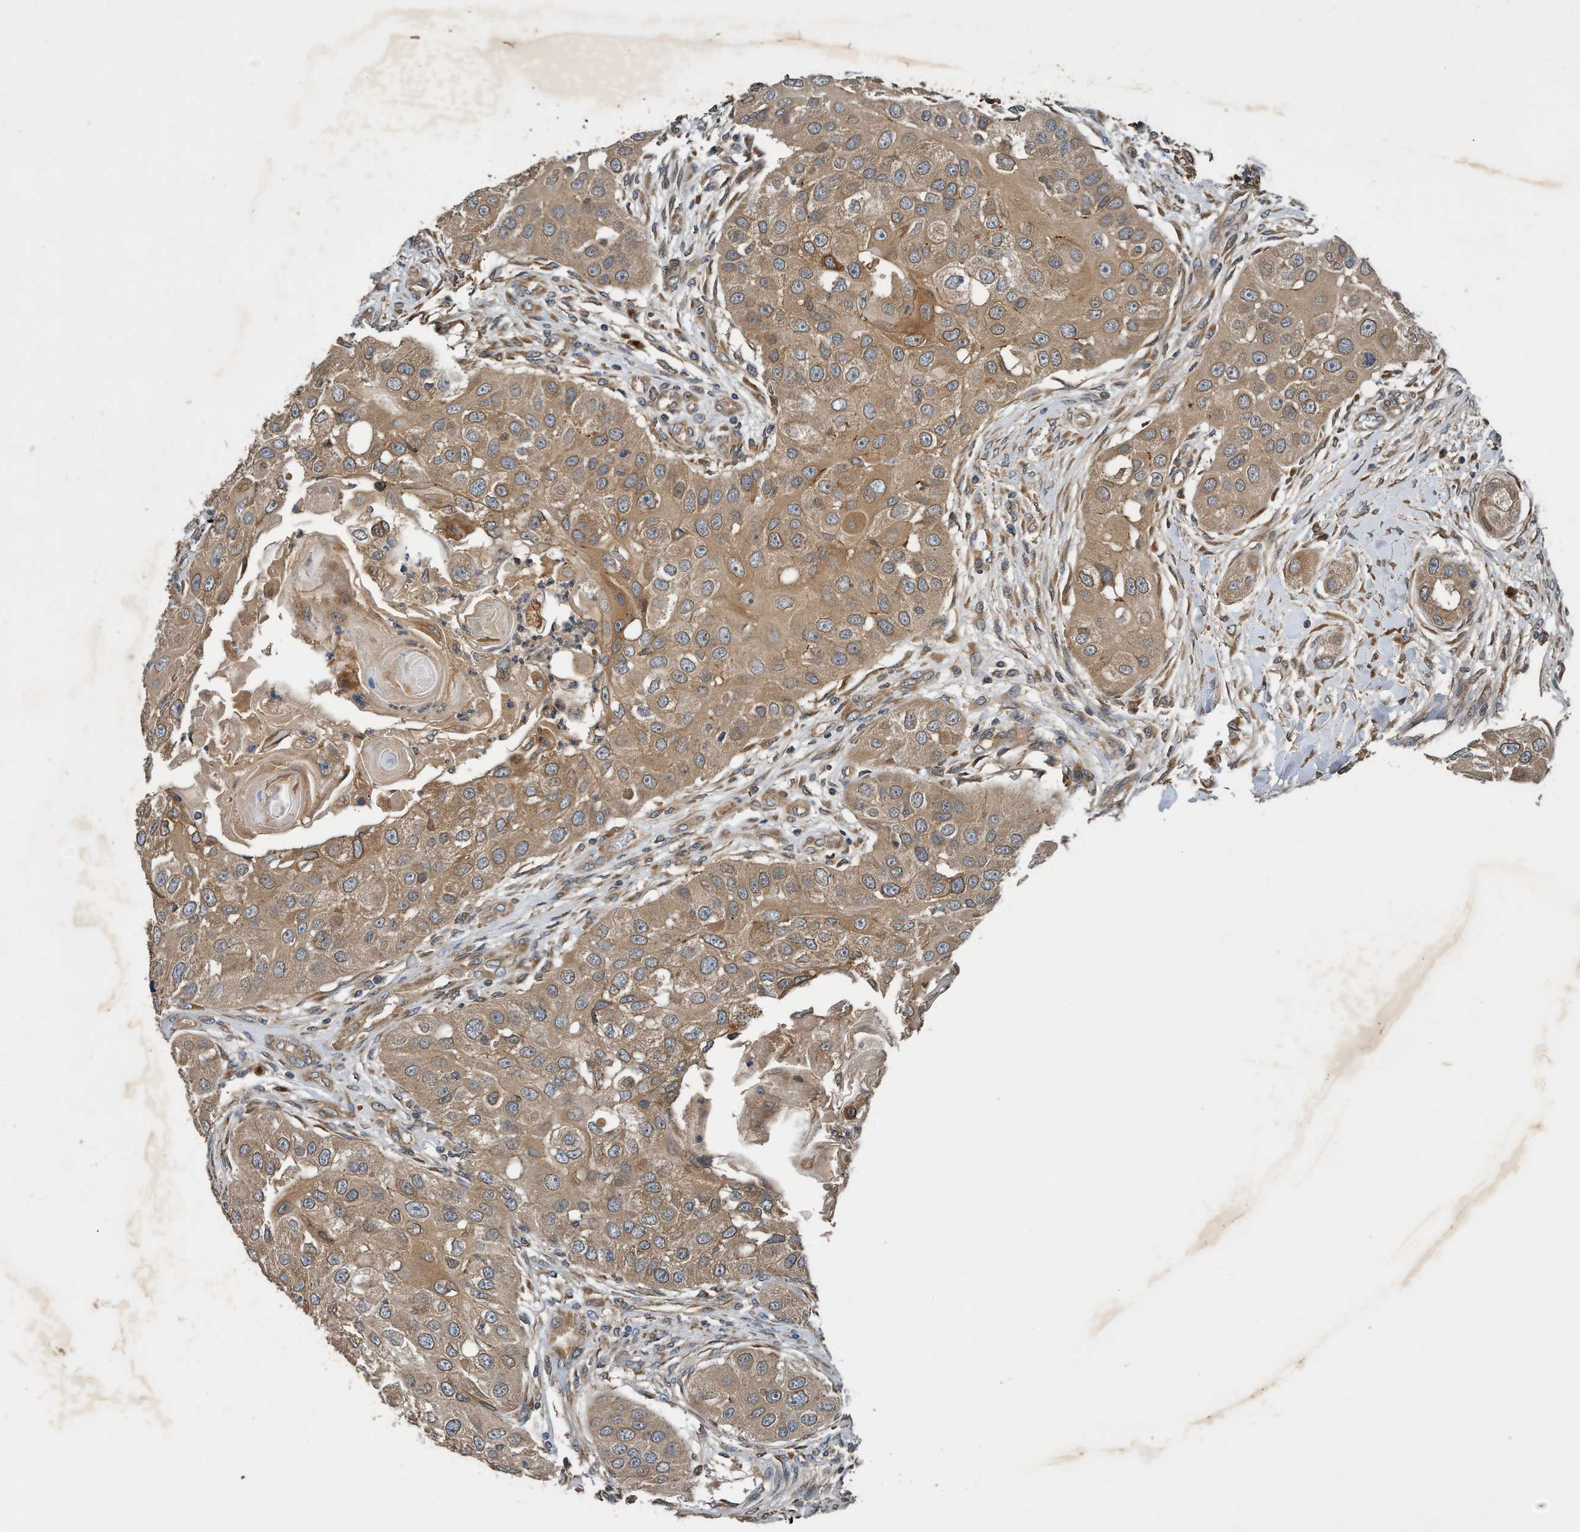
{"staining": {"intensity": "moderate", "quantity": ">75%", "location": "cytoplasmic/membranous"}, "tissue": "head and neck cancer", "cell_type": "Tumor cells", "image_type": "cancer", "snomed": [{"axis": "morphology", "description": "Normal tissue, NOS"}, {"axis": "morphology", "description": "Squamous cell carcinoma, NOS"}, {"axis": "topography", "description": "Skeletal muscle"}, {"axis": "topography", "description": "Head-Neck"}], "caption": "High-magnification brightfield microscopy of squamous cell carcinoma (head and neck) stained with DAB (3,3'-diaminobenzidine) (brown) and counterstained with hematoxylin (blue). tumor cells exhibit moderate cytoplasmic/membranous staining is appreciated in approximately>75% of cells.", "gene": "MACC1", "patient": {"sex": "male", "age": 51}}